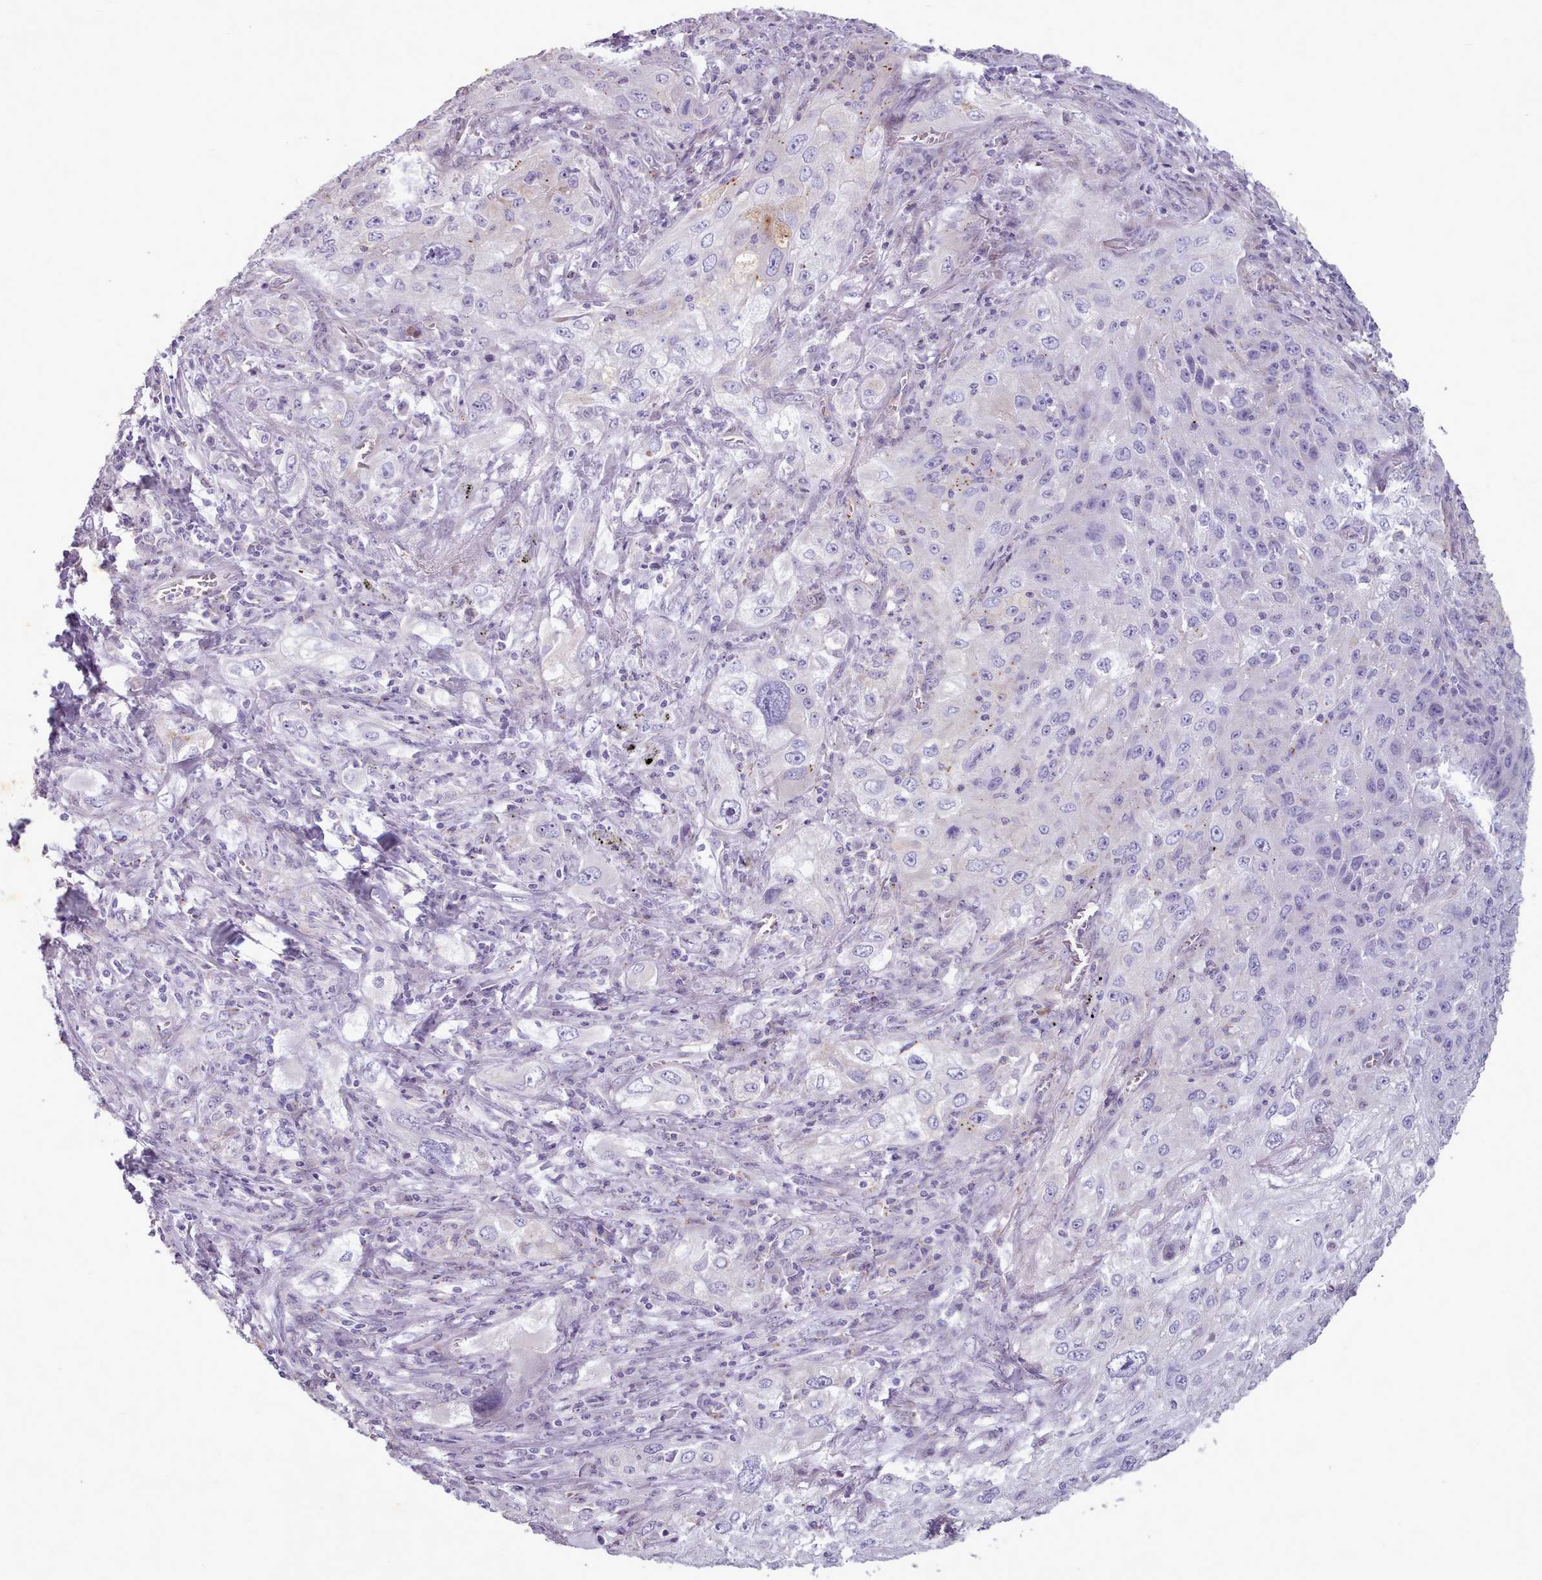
{"staining": {"intensity": "moderate", "quantity": "<25%", "location": "cytoplasmic/membranous"}, "tissue": "lung cancer", "cell_type": "Tumor cells", "image_type": "cancer", "snomed": [{"axis": "morphology", "description": "Squamous cell carcinoma, NOS"}, {"axis": "topography", "description": "Lung"}], "caption": "Lung squamous cell carcinoma stained with immunohistochemistry (IHC) displays moderate cytoplasmic/membranous positivity in approximately <25% of tumor cells.", "gene": "KCNT2", "patient": {"sex": "female", "age": 69}}